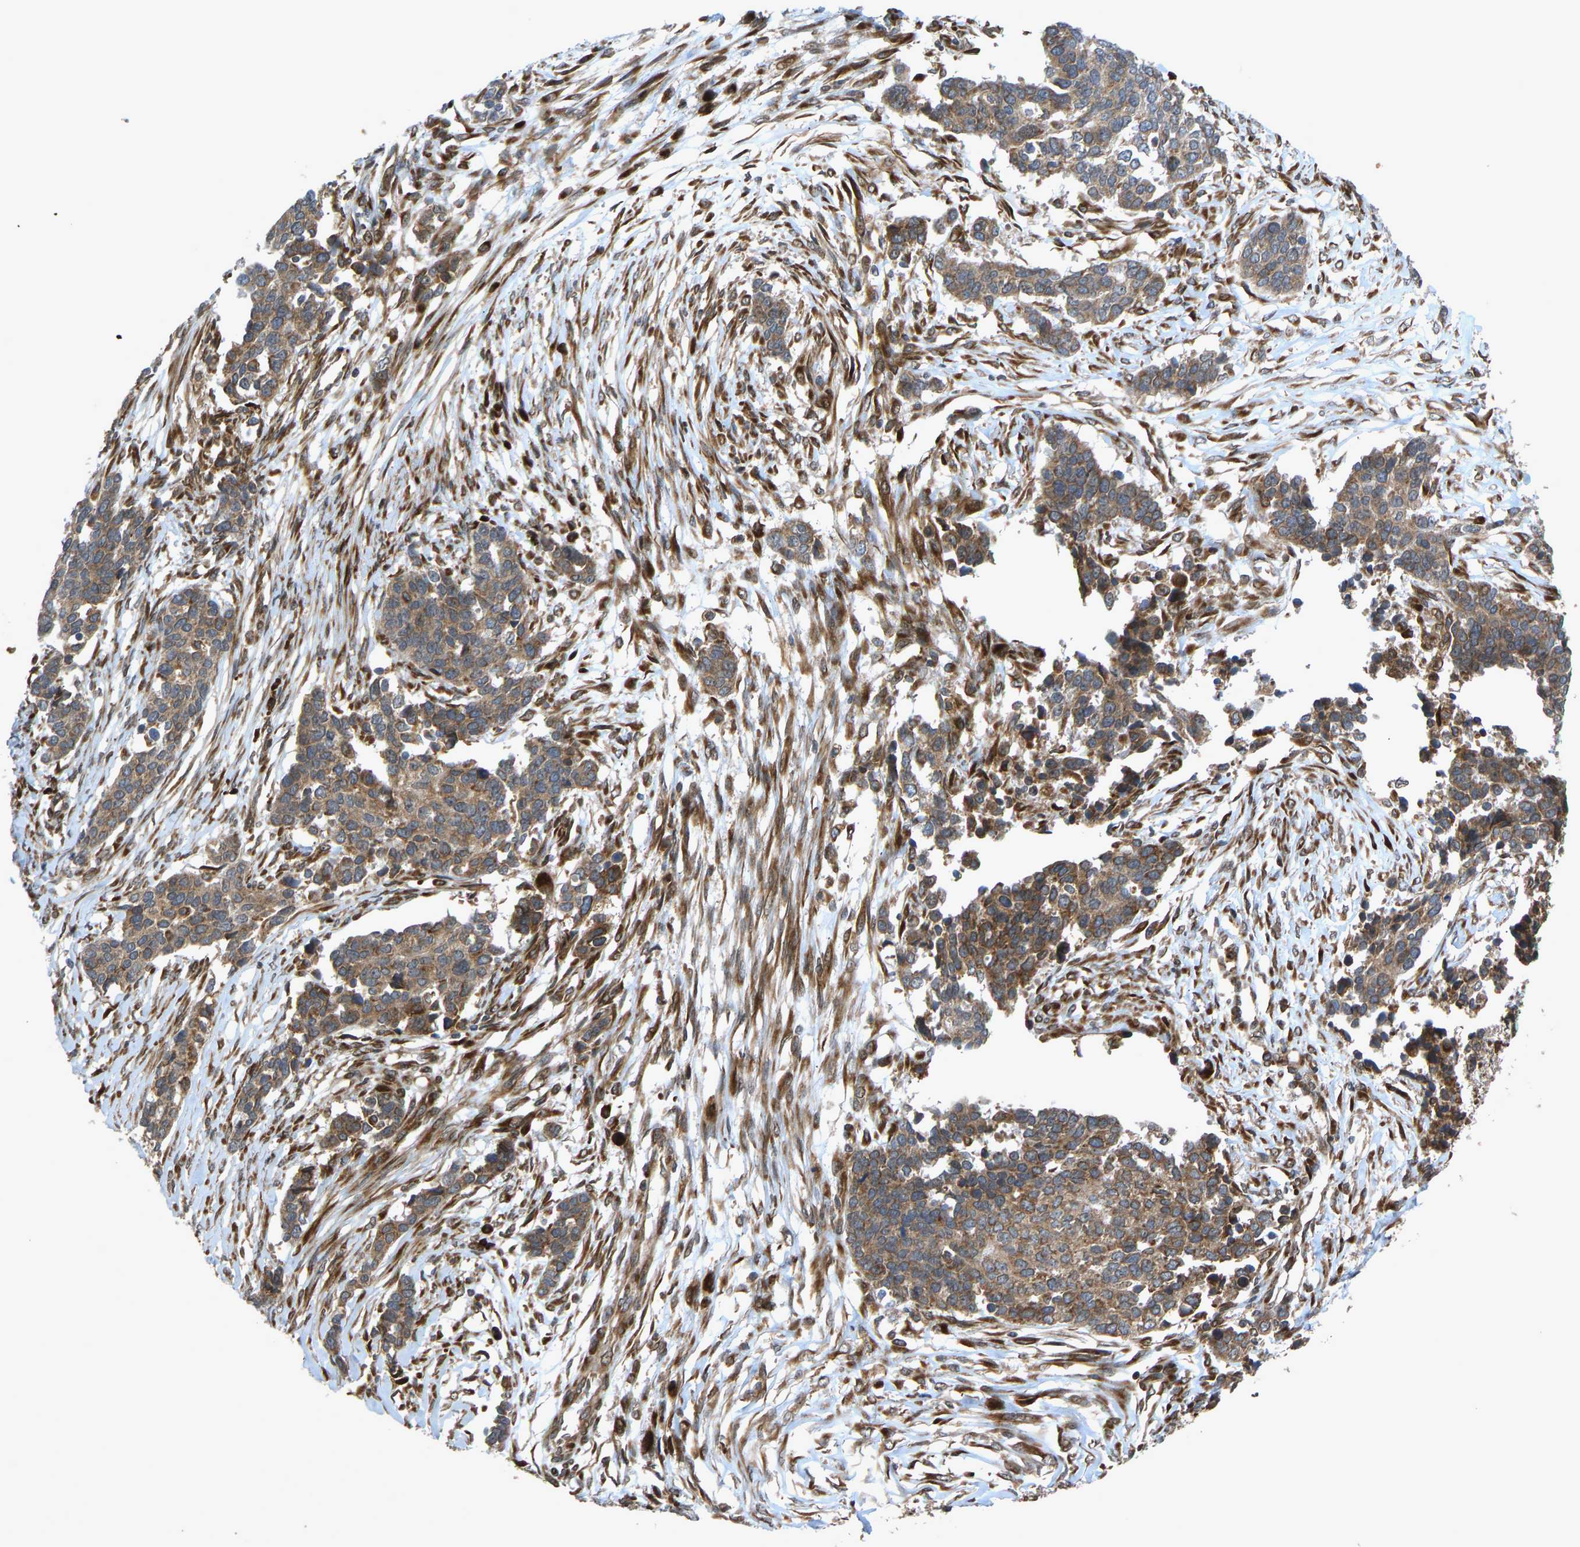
{"staining": {"intensity": "moderate", "quantity": ">75%", "location": "cytoplasmic/membranous"}, "tissue": "ovarian cancer", "cell_type": "Tumor cells", "image_type": "cancer", "snomed": [{"axis": "morphology", "description": "Cystadenocarcinoma, serous, NOS"}, {"axis": "topography", "description": "Ovary"}], "caption": "A high-resolution histopathology image shows immunohistochemistry staining of ovarian serous cystadenocarcinoma, which shows moderate cytoplasmic/membranous positivity in approximately >75% of tumor cells.", "gene": "RPN2", "patient": {"sex": "female", "age": 44}}